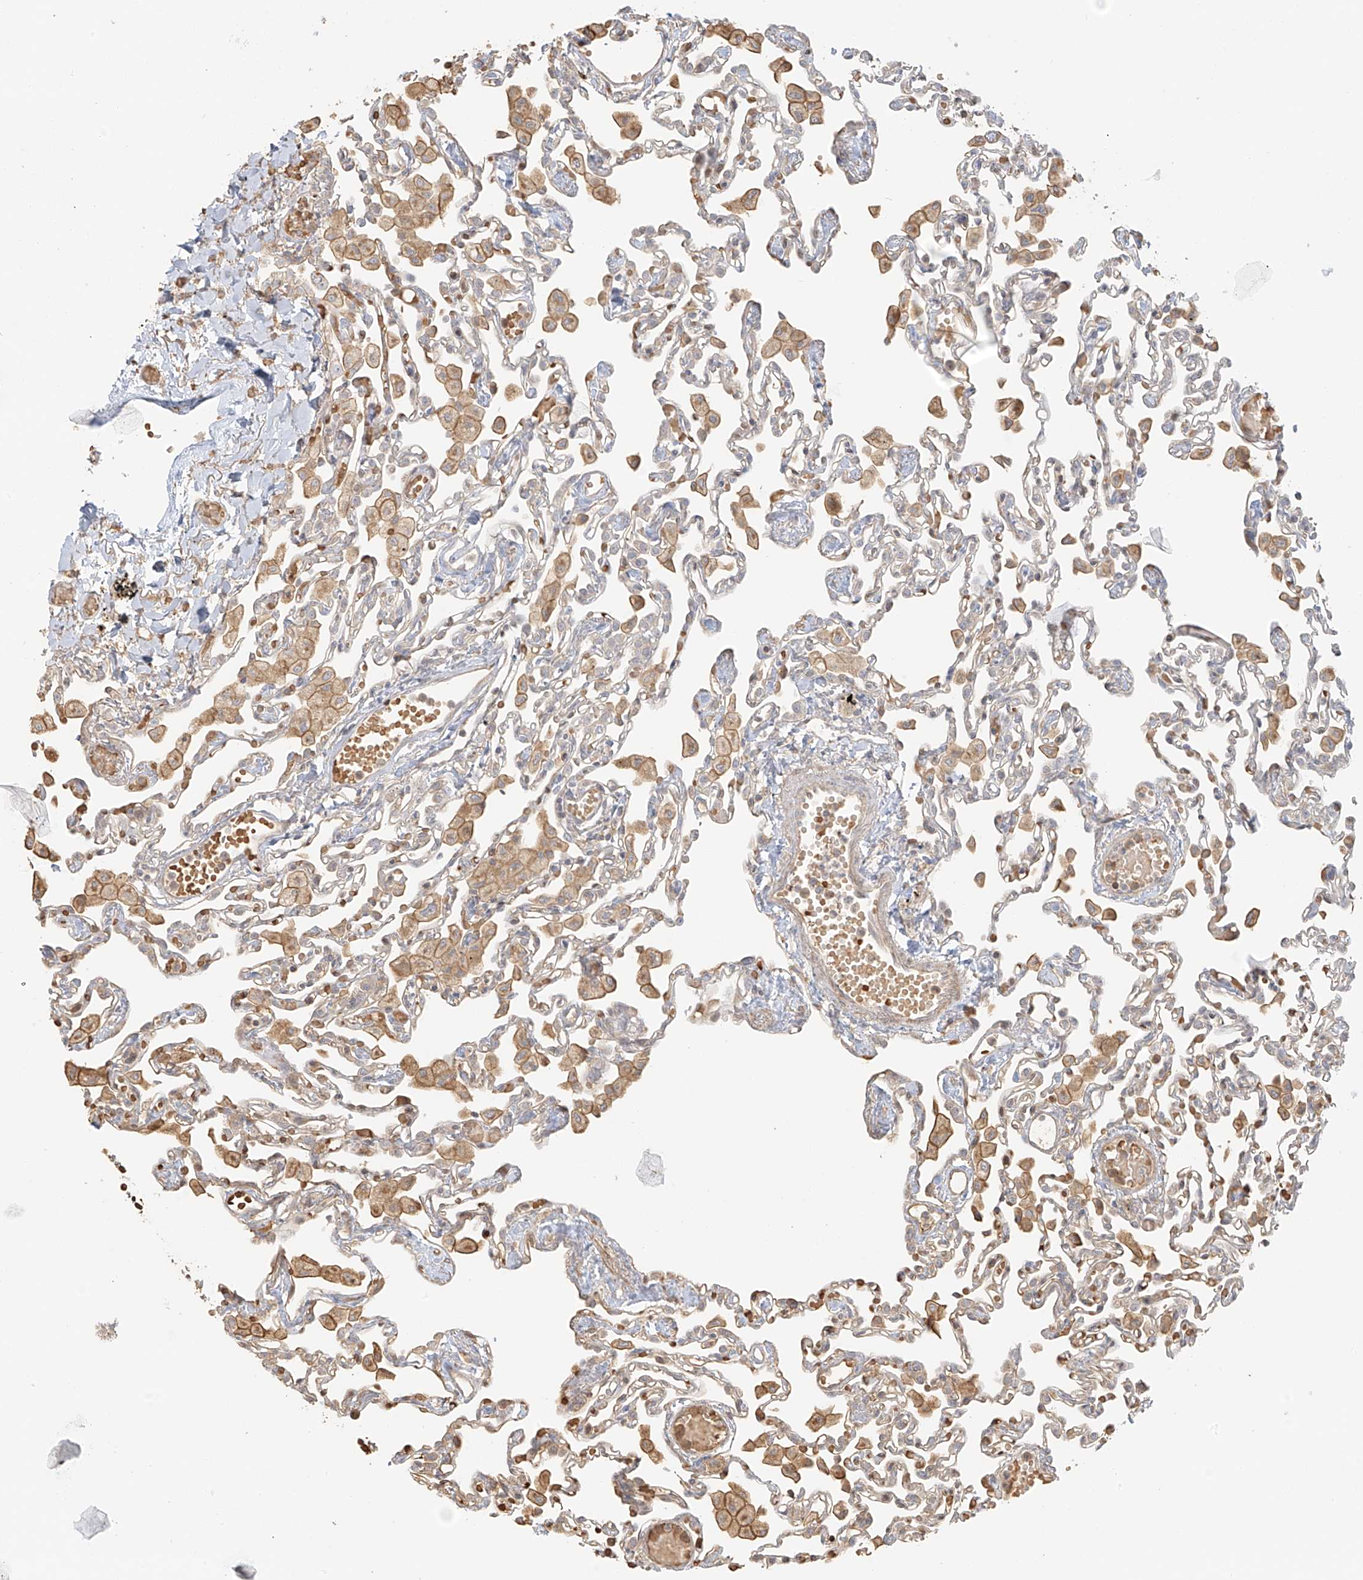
{"staining": {"intensity": "weak", "quantity": "<25%", "location": "cytoplasmic/membranous"}, "tissue": "lung", "cell_type": "Alveolar cells", "image_type": "normal", "snomed": [{"axis": "morphology", "description": "Normal tissue, NOS"}, {"axis": "topography", "description": "Bronchus"}, {"axis": "topography", "description": "Lung"}], "caption": "IHC image of benign lung: lung stained with DAB (3,3'-diaminobenzidine) displays no significant protein staining in alveolar cells. (DAB (3,3'-diaminobenzidine) IHC, high magnification).", "gene": "UPK1B", "patient": {"sex": "female", "age": 49}}